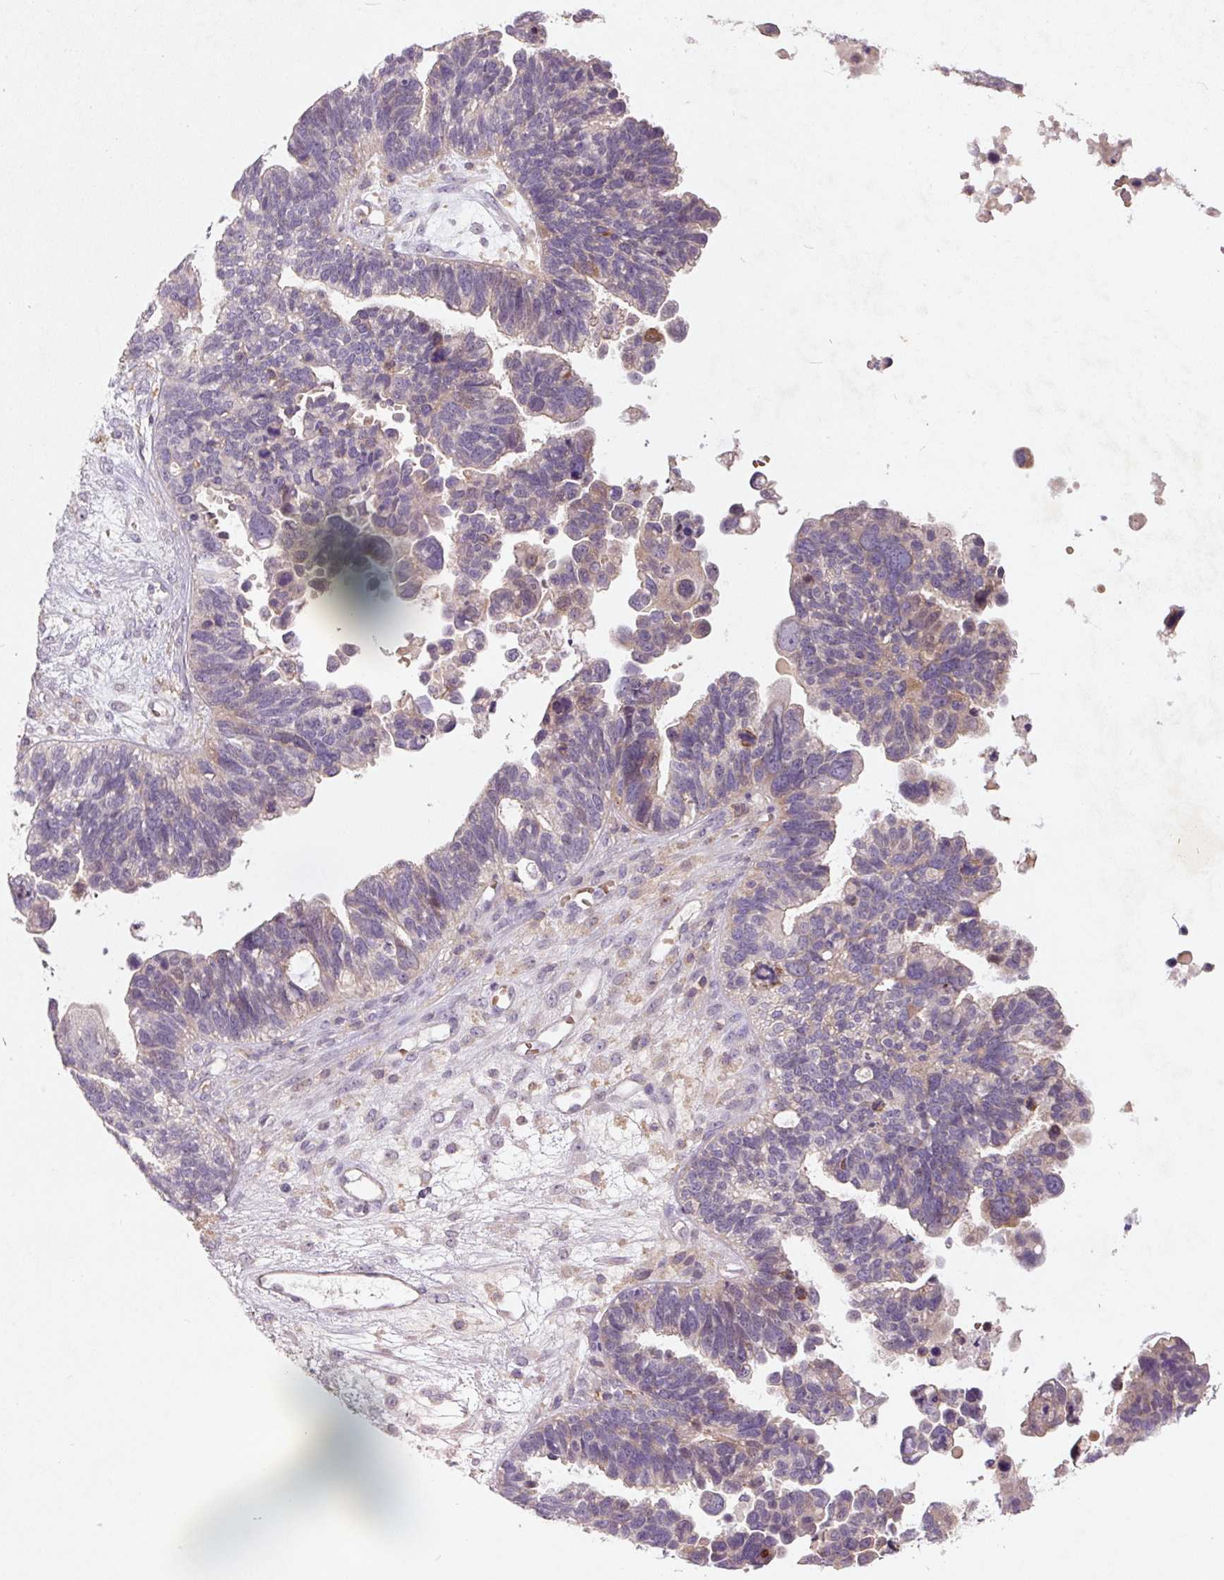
{"staining": {"intensity": "negative", "quantity": "none", "location": "none"}, "tissue": "ovarian cancer", "cell_type": "Tumor cells", "image_type": "cancer", "snomed": [{"axis": "morphology", "description": "Cystadenocarcinoma, serous, NOS"}, {"axis": "topography", "description": "Ovary"}], "caption": "Immunohistochemistry (IHC) photomicrograph of ovarian cancer stained for a protein (brown), which exhibits no positivity in tumor cells.", "gene": "KCNK15", "patient": {"sex": "female", "age": 60}}